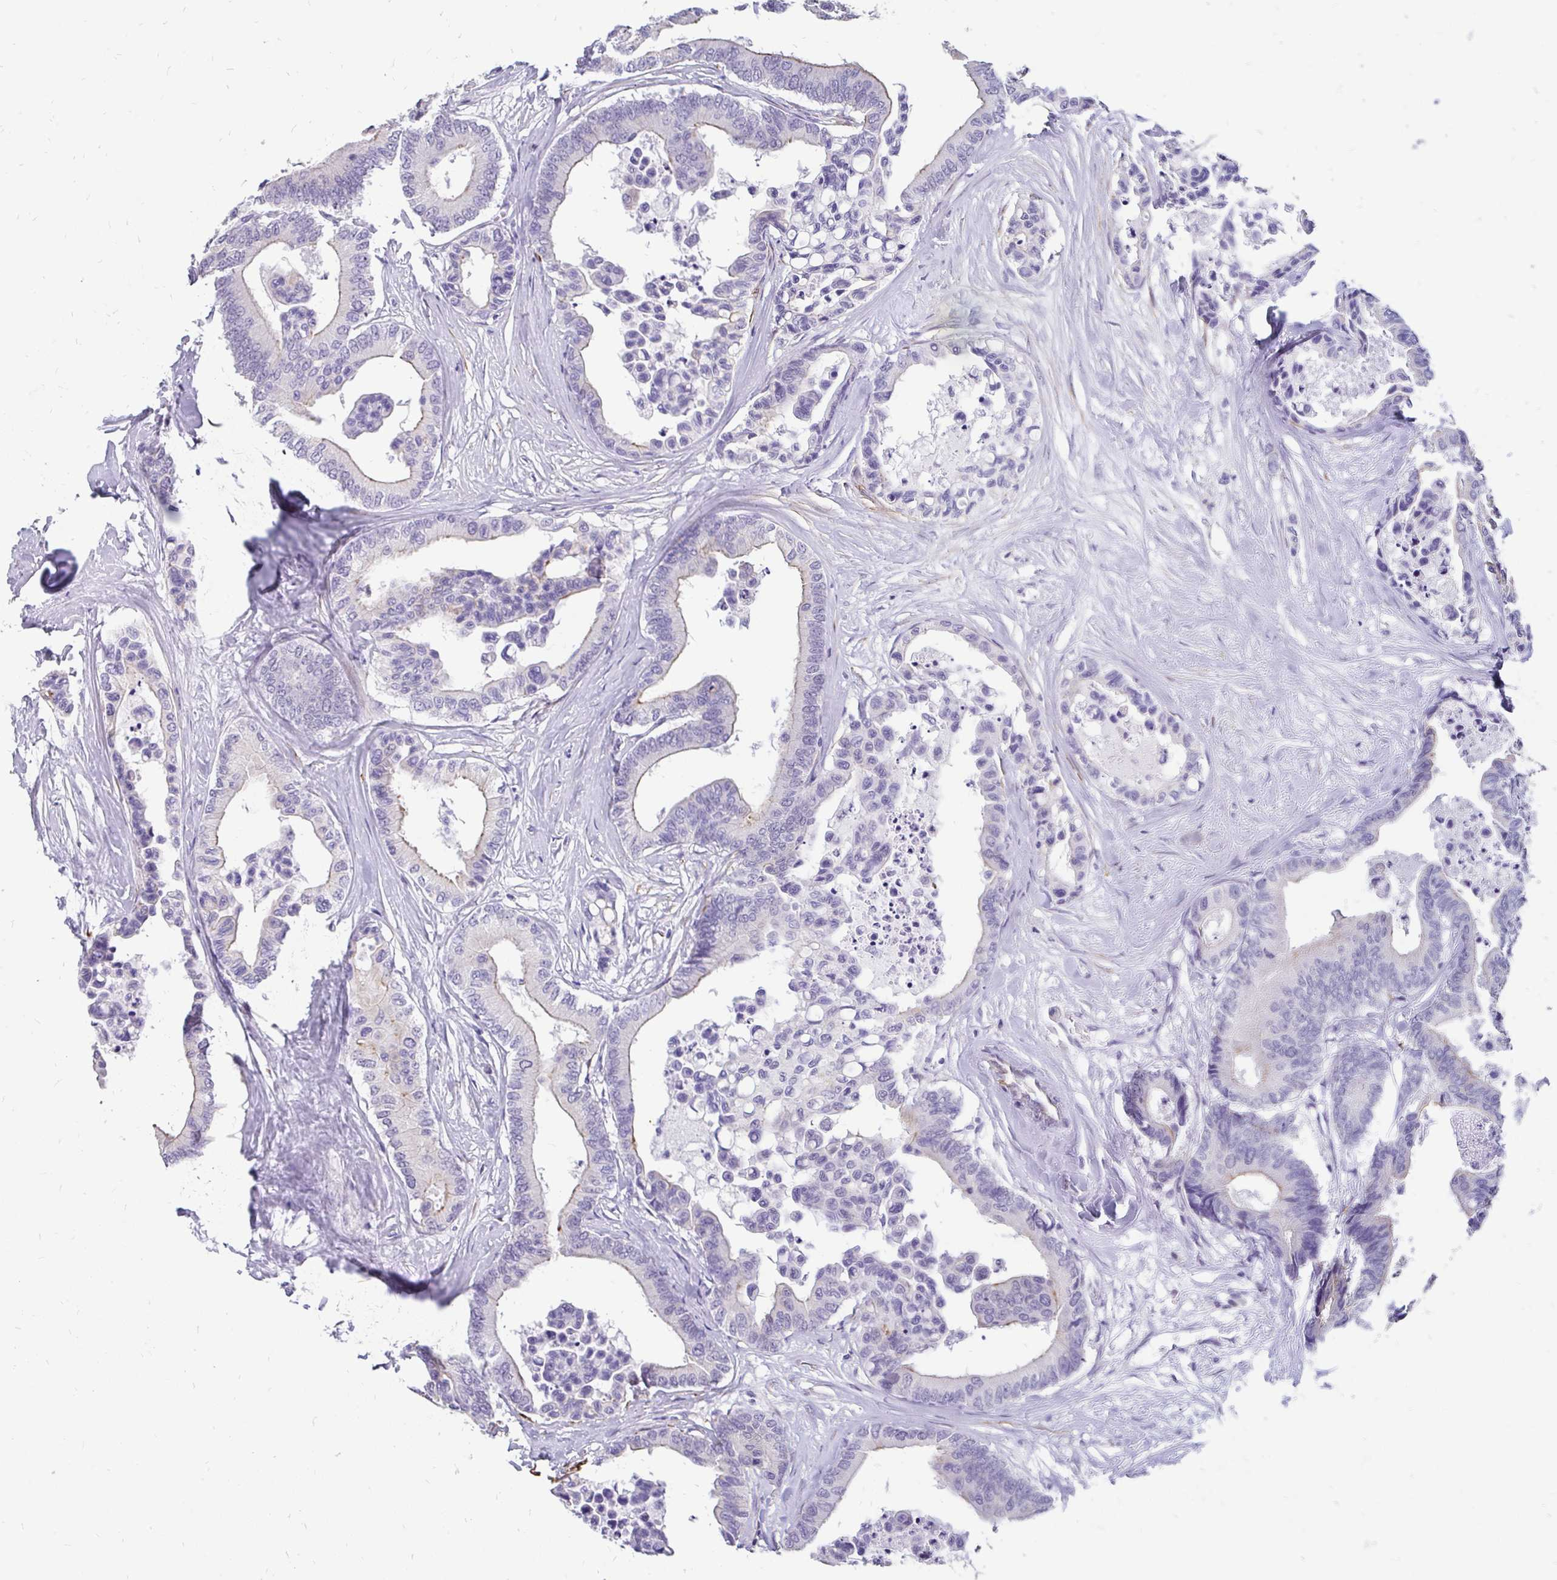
{"staining": {"intensity": "weak", "quantity": "25%-75%", "location": "cytoplasmic/membranous"}, "tissue": "colorectal cancer", "cell_type": "Tumor cells", "image_type": "cancer", "snomed": [{"axis": "morphology", "description": "Normal tissue, NOS"}, {"axis": "morphology", "description": "Adenocarcinoma, NOS"}, {"axis": "topography", "description": "Colon"}], "caption": "IHC histopathology image of human adenocarcinoma (colorectal) stained for a protein (brown), which demonstrates low levels of weak cytoplasmic/membranous staining in approximately 25%-75% of tumor cells.", "gene": "EML5", "patient": {"sex": "male", "age": 82}}